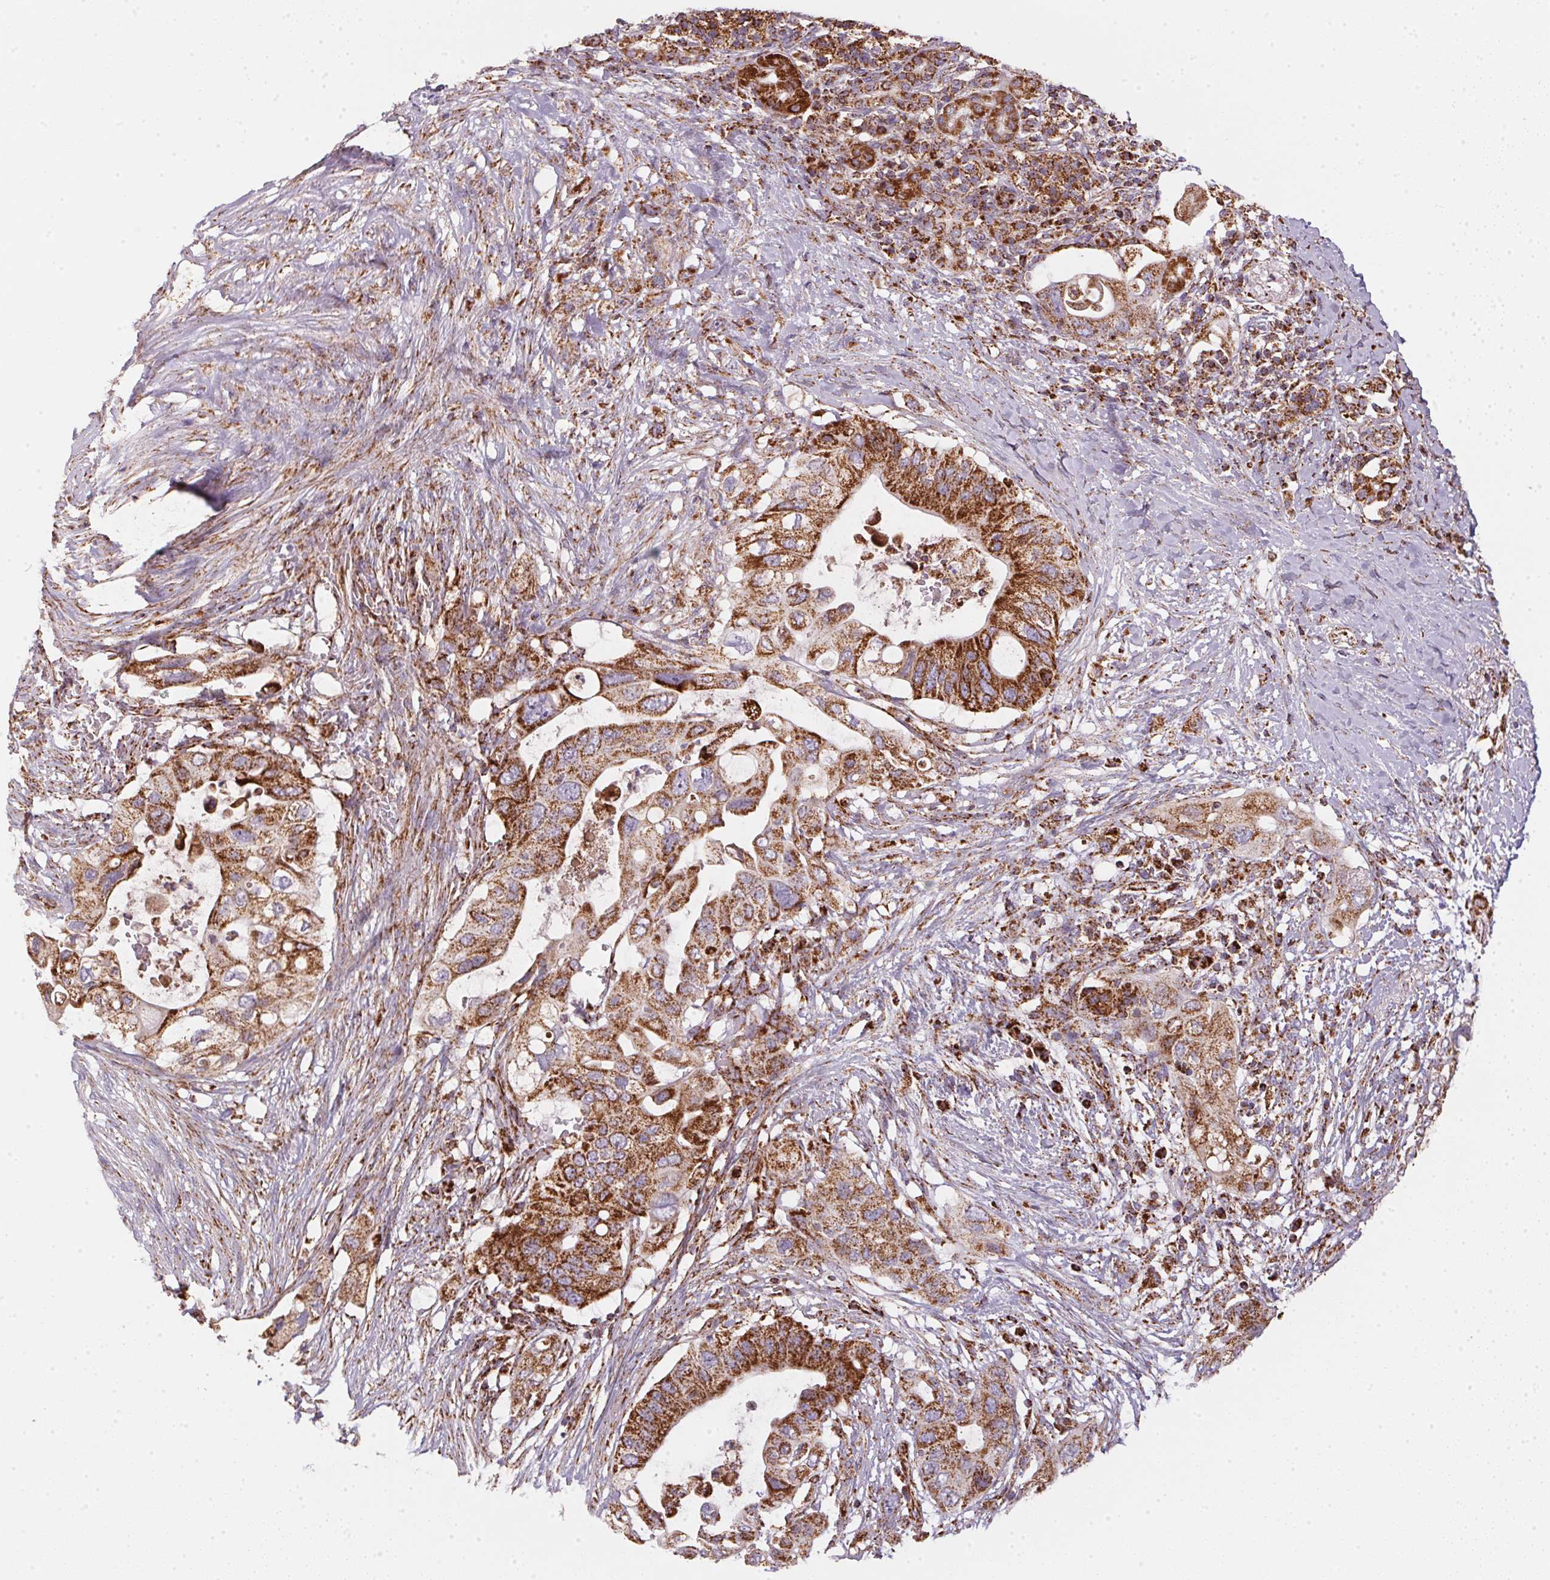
{"staining": {"intensity": "strong", "quantity": ">75%", "location": "cytoplasmic/membranous"}, "tissue": "pancreatic cancer", "cell_type": "Tumor cells", "image_type": "cancer", "snomed": [{"axis": "morphology", "description": "Adenocarcinoma, NOS"}, {"axis": "topography", "description": "Pancreas"}], "caption": "A high amount of strong cytoplasmic/membranous positivity is seen in approximately >75% of tumor cells in pancreatic cancer tissue.", "gene": "NDUFS2", "patient": {"sex": "female", "age": 72}}